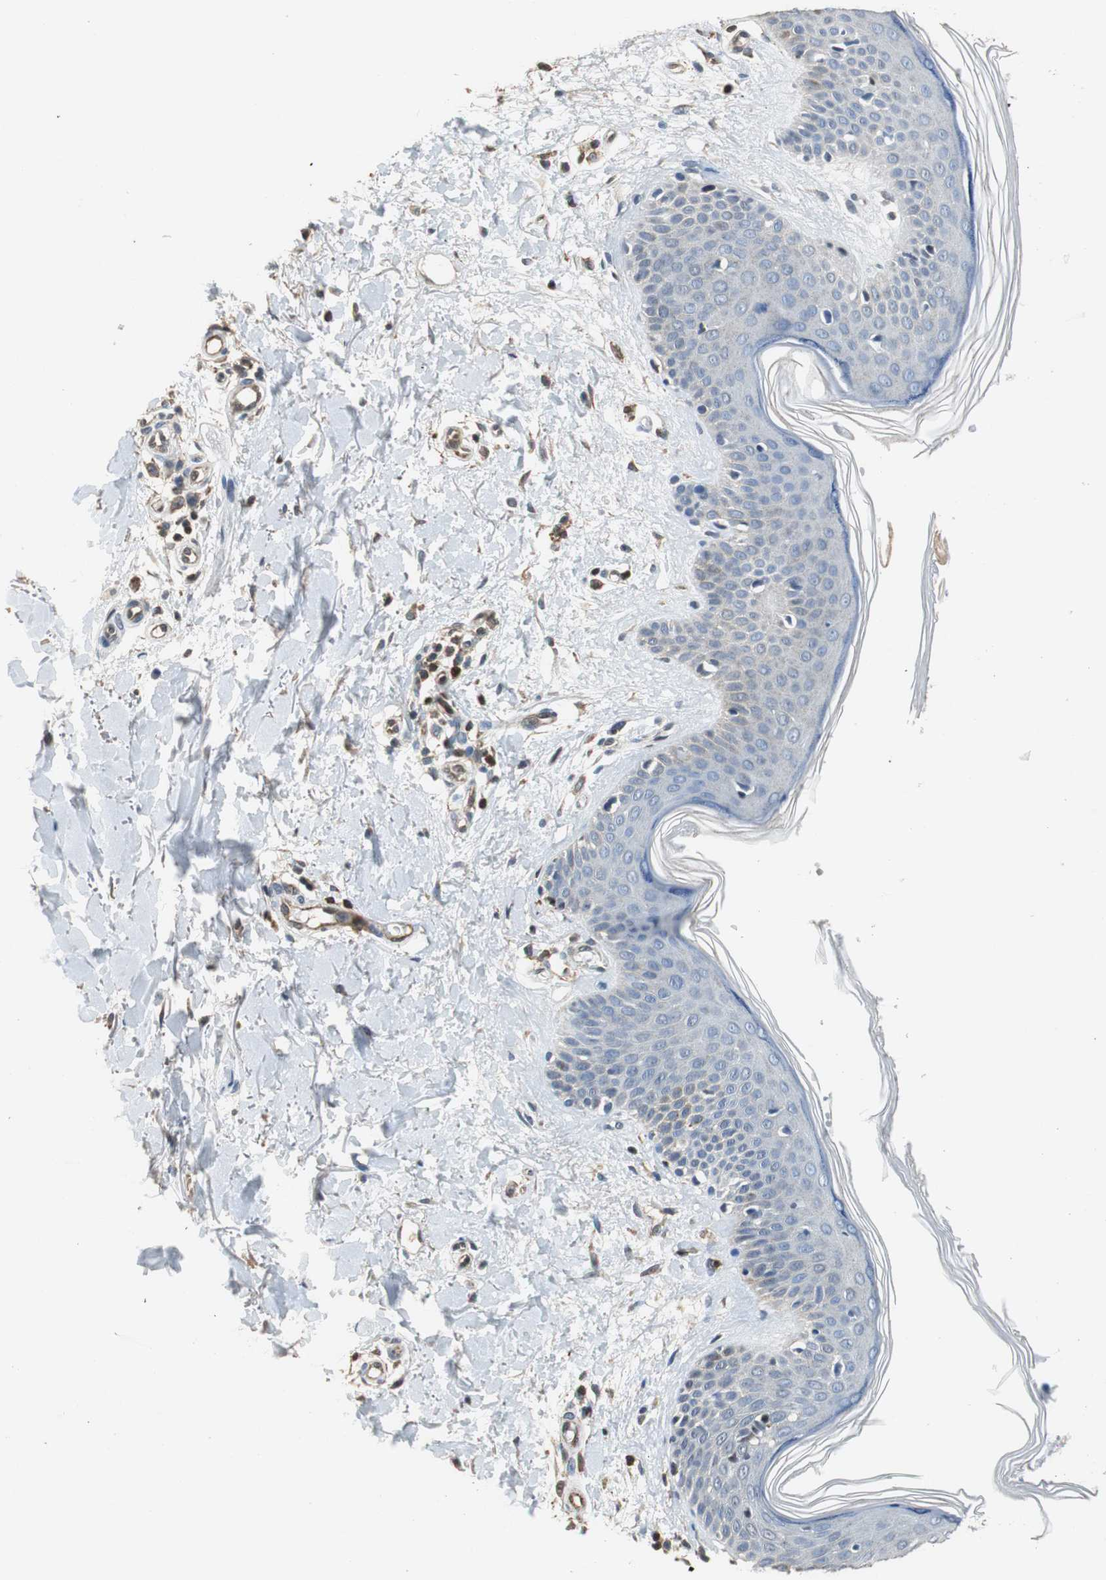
{"staining": {"intensity": "negative", "quantity": "none", "location": "none"}, "tissue": "skin", "cell_type": "Fibroblasts", "image_type": "normal", "snomed": [{"axis": "morphology", "description": "Normal tissue, NOS"}, {"axis": "topography", "description": "Skin"}], "caption": "Immunohistochemistry (IHC) histopathology image of unremarkable skin: skin stained with DAB shows no significant protein positivity in fibroblasts.", "gene": "GSDMD", "patient": {"sex": "female", "age": 56}}